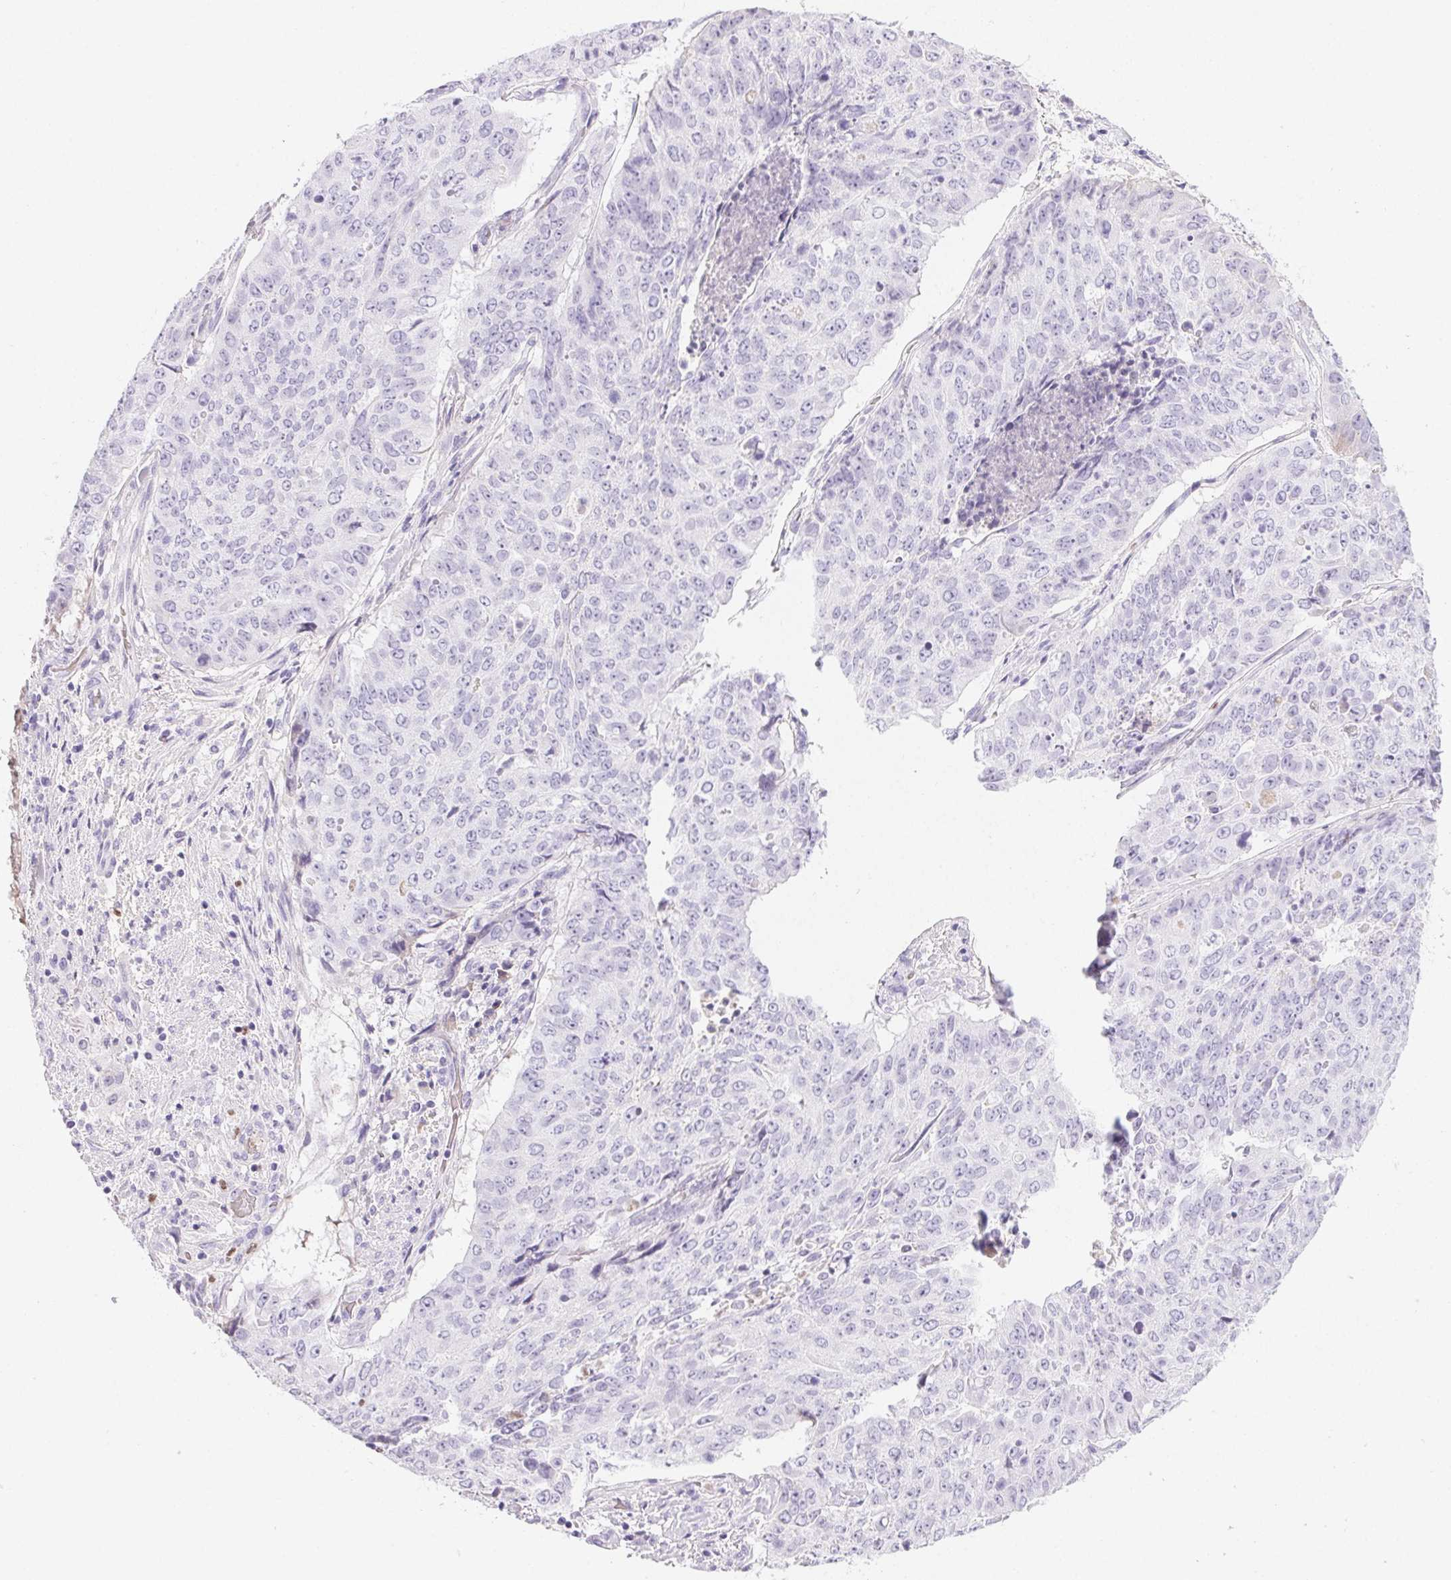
{"staining": {"intensity": "negative", "quantity": "none", "location": "none"}, "tissue": "lung cancer", "cell_type": "Tumor cells", "image_type": "cancer", "snomed": [{"axis": "morphology", "description": "Normal tissue, NOS"}, {"axis": "morphology", "description": "Squamous cell carcinoma, NOS"}, {"axis": "topography", "description": "Bronchus"}, {"axis": "topography", "description": "Lung"}], "caption": "DAB (3,3'-diaminobenzidine) immunohistochemical staining of human lung squamous cell carcinoma reveals no significant positivity in tumor cells. (DAB (3,3'-diaminobenzidine) immunohistochemistry (IHC) visualized using brightfield microscopy, high magnification).", "gene": "PADI4", "patient": {"sex": "male", "age": 64}}